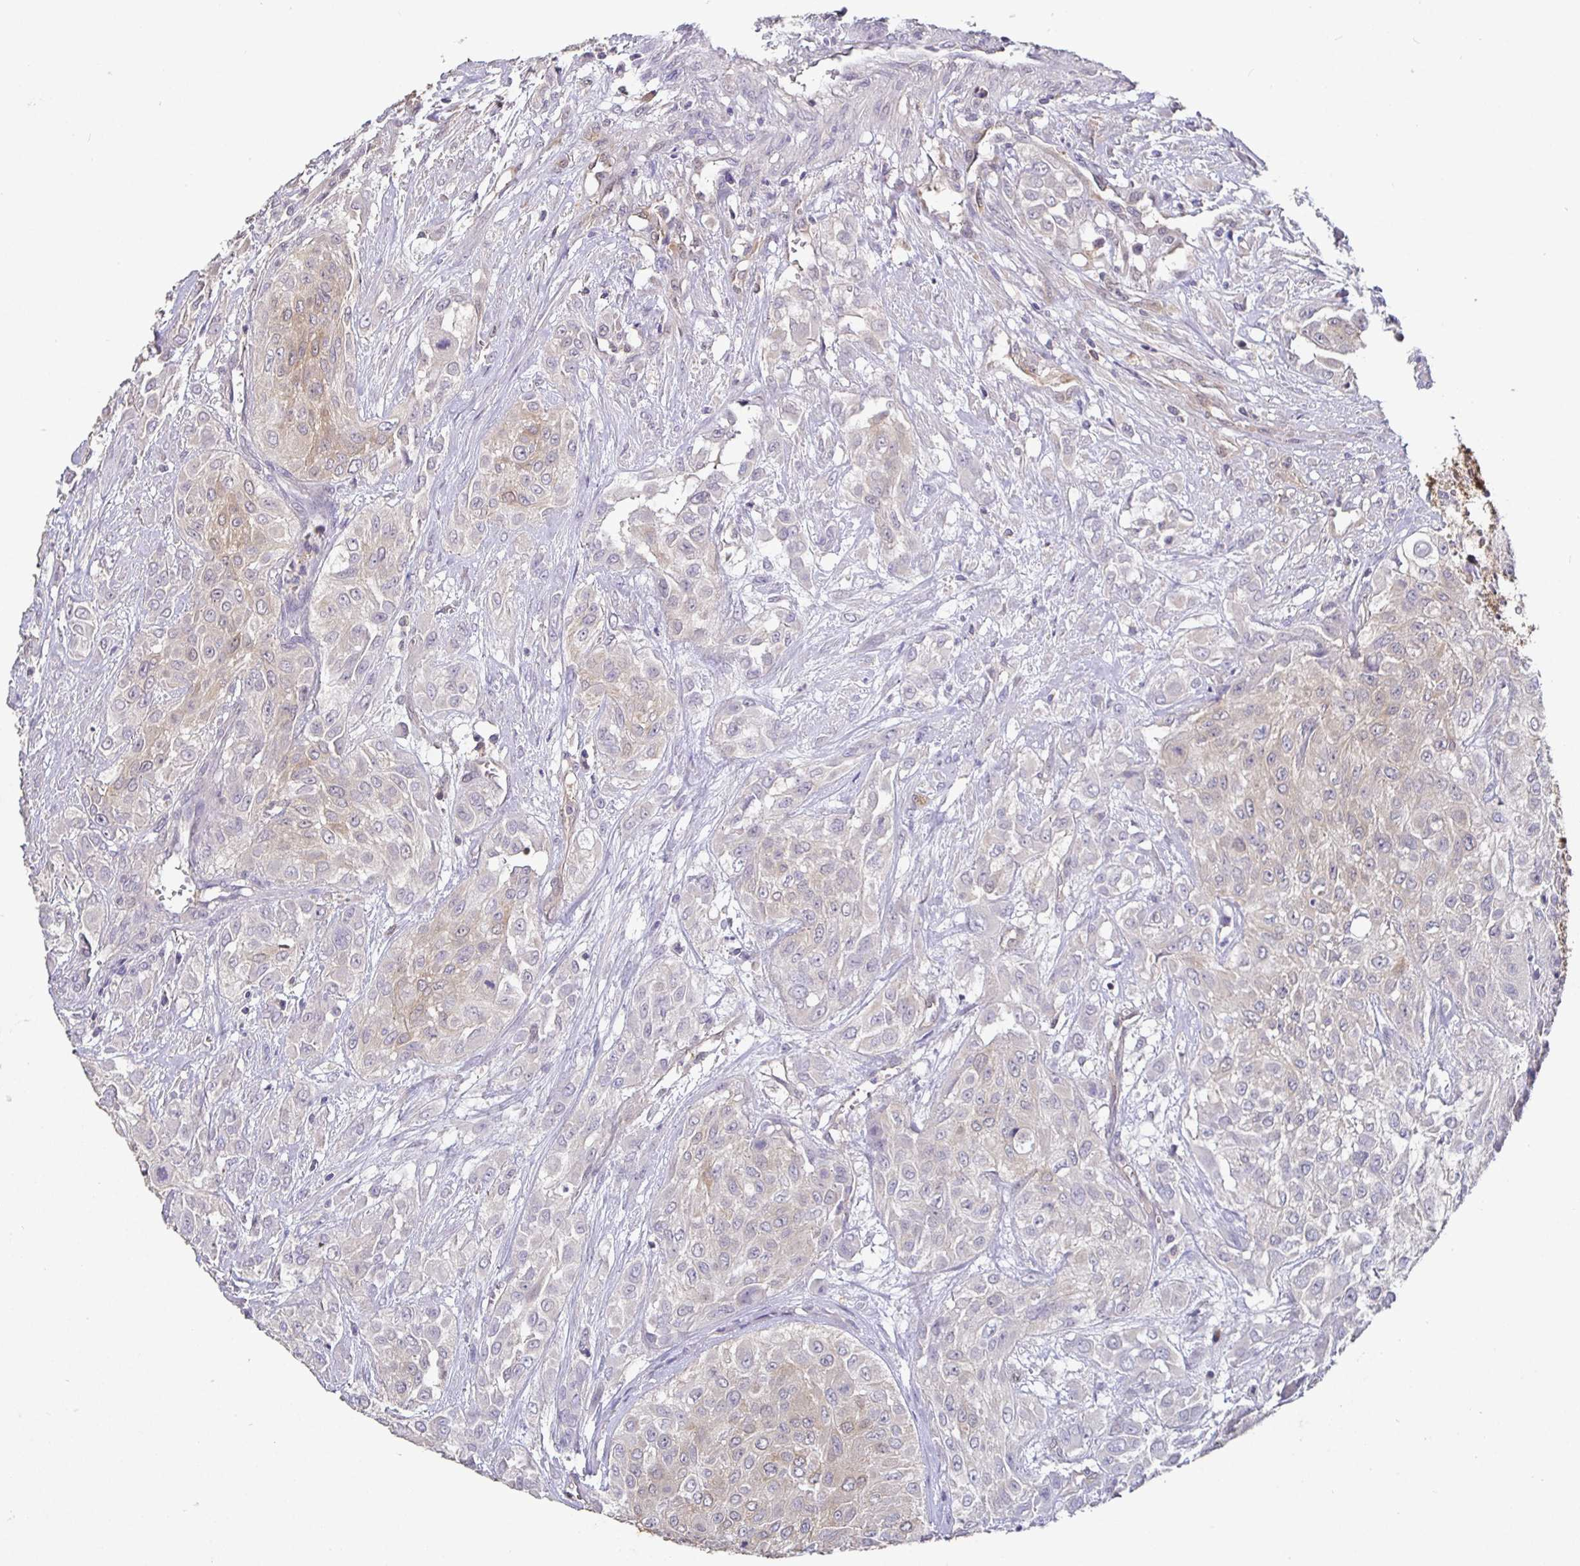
{"staining": {"intensity": "weak", "quantity": "<25%", "location": "cytoplasmic/membranous"}, "tissue": "urothelial cancer", "cell_type": "Tumor cells", "image_type": "cancer", "snomed": [{"axis": "morphology", "description": "Urothelial carcinoma, High grade"}, {"axis": "topography", "description": "Urinary bladder"}], "caption": "This is an immunohistochemistry micrograph of human urothelial cancer. There is no positivity in tumor cells.", "gene": "SHISA4", "patient": {"sex": "male", "age": 57}}